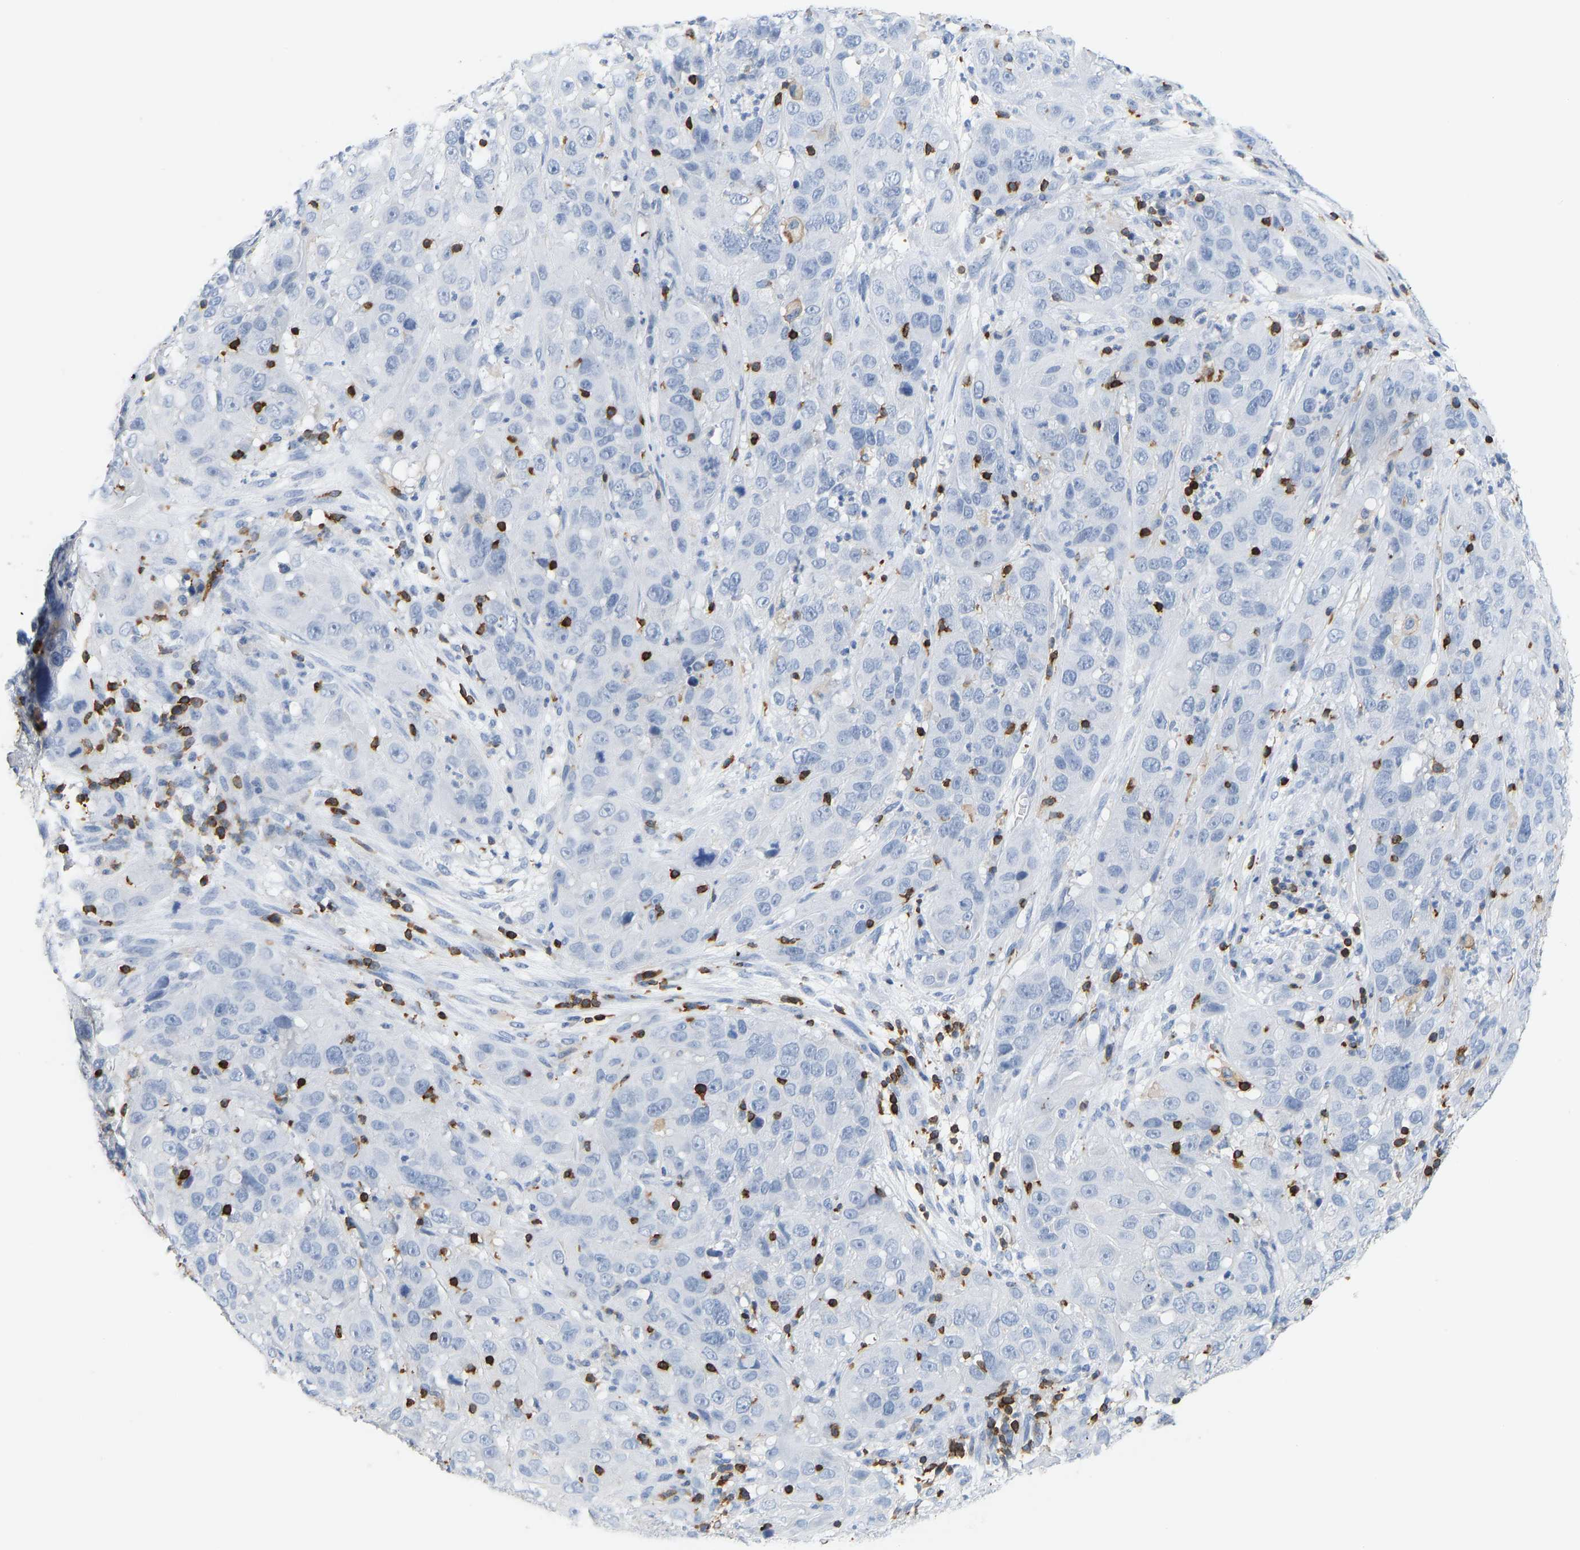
{"staining": {"intensity": "negative", "quantity": "none", "location": "none"}, "tissue": "cervical cancer", "cell_type": "Tumor cells", "image_type": "cancer", "snomed": [{"axis": "morphology", "description": "Squamous cell carcinoma, NOS"}, {"axis": "topography", "description": "Cervix"}], "caption": "Immunohistochemistry histopathology image of human cervical cancer (squamous cell carcinoma) stained for a protein (brown), which shows no expression in tumor cells.", "gene": "EVL", "patient": {"sex": "female", "age": 32}}